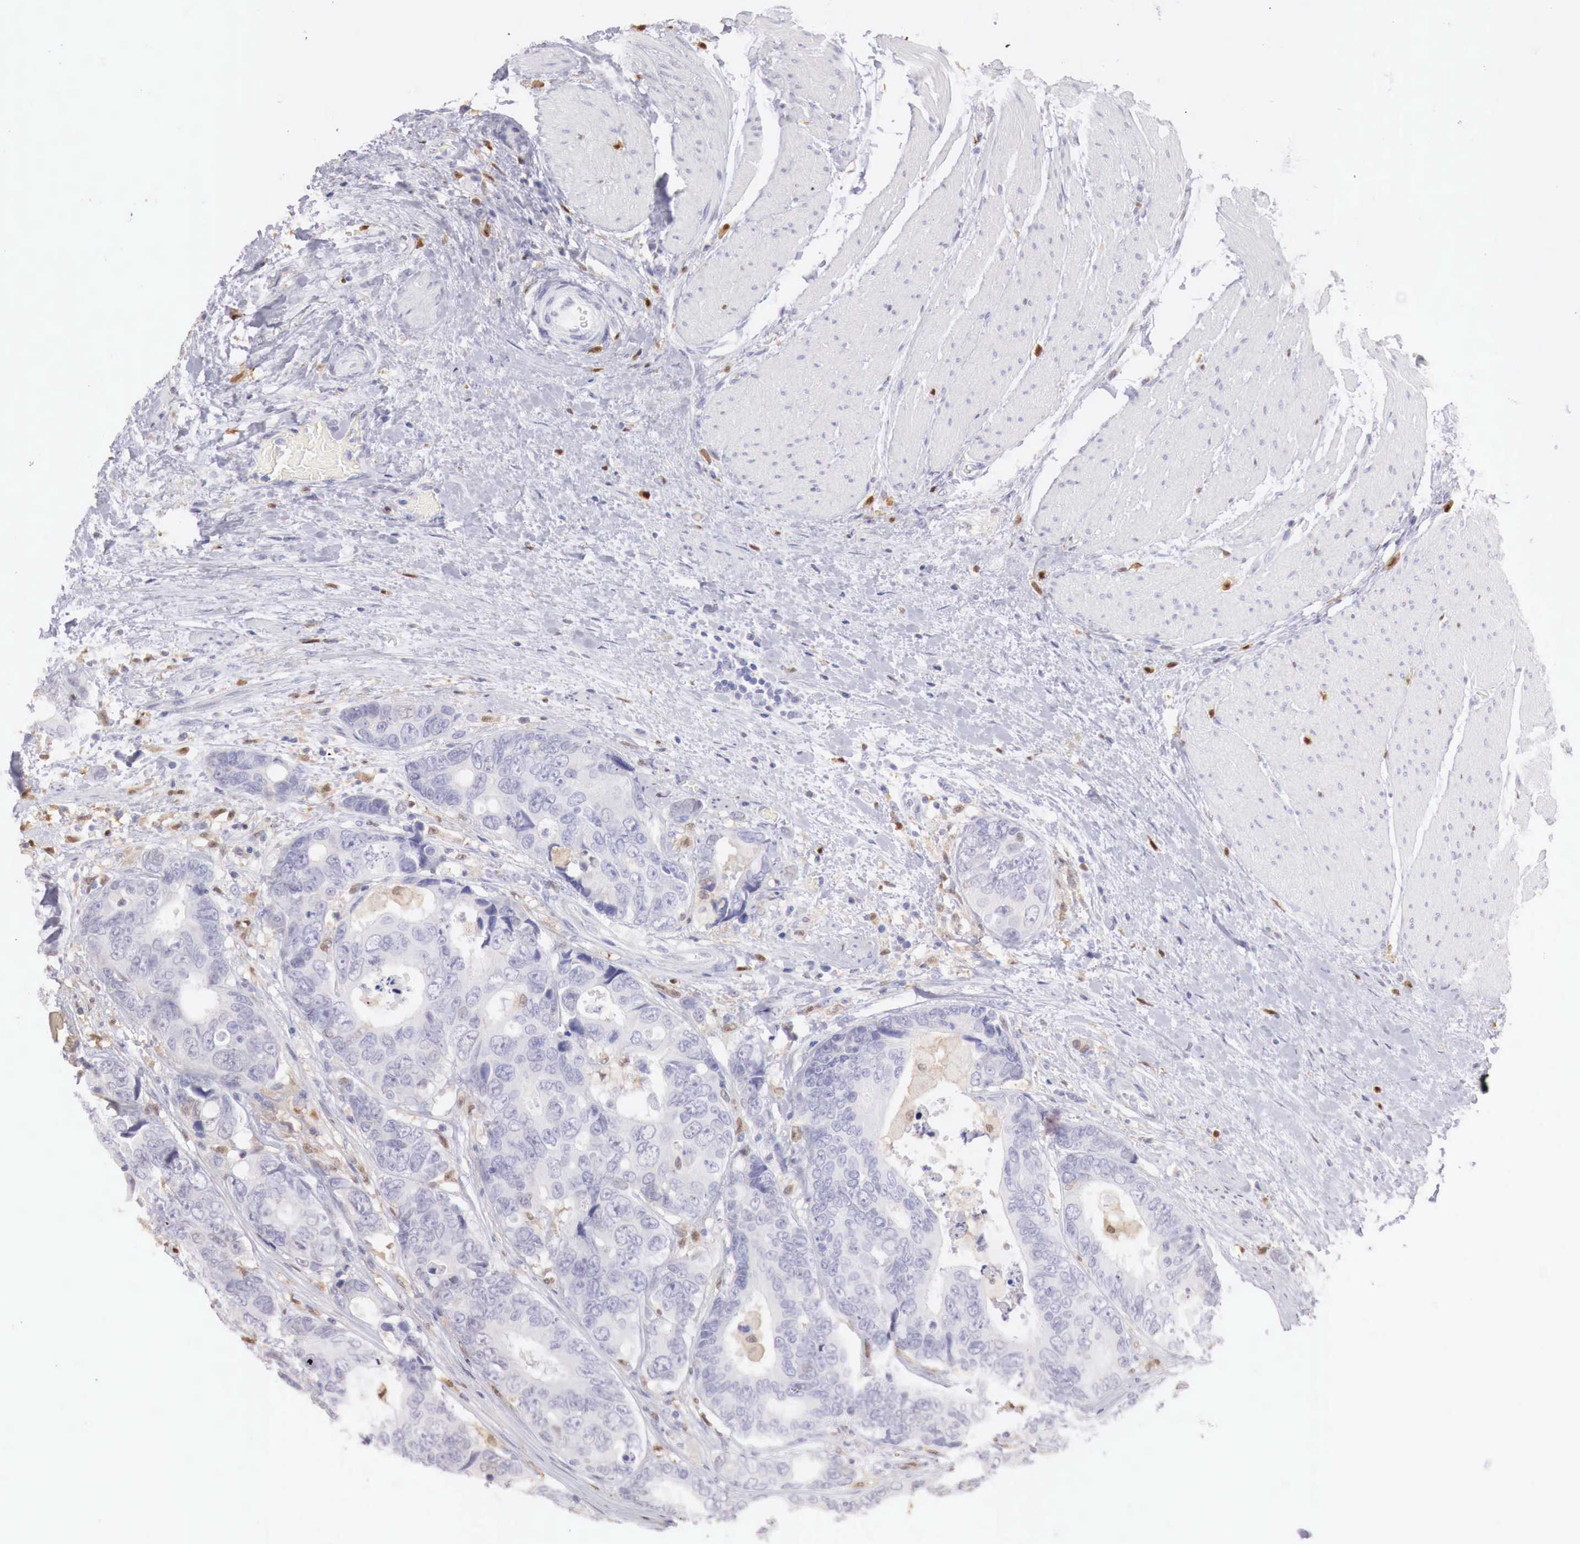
{"staining": {"intensity": "negative", "quantity": "none", "location": "none"}, "tissue": "colorectal cancer", "cell_type": "Tumor cells", "image_type": "cancer", "snomed": [{"axis": "morphology", "description": "Adenocarcinoma, NOS"}, {"axis": "topography", "description": "Rectum"}], "caption": "A high-resolution photomicrograph shows immunohistochemistry (IHC) staining of colorectal cancer (adenocarcinoma), which shows no significant positivity in tumor cells.", "gene": "RENBP", "patient": {"sex": "female", "age": 67}}